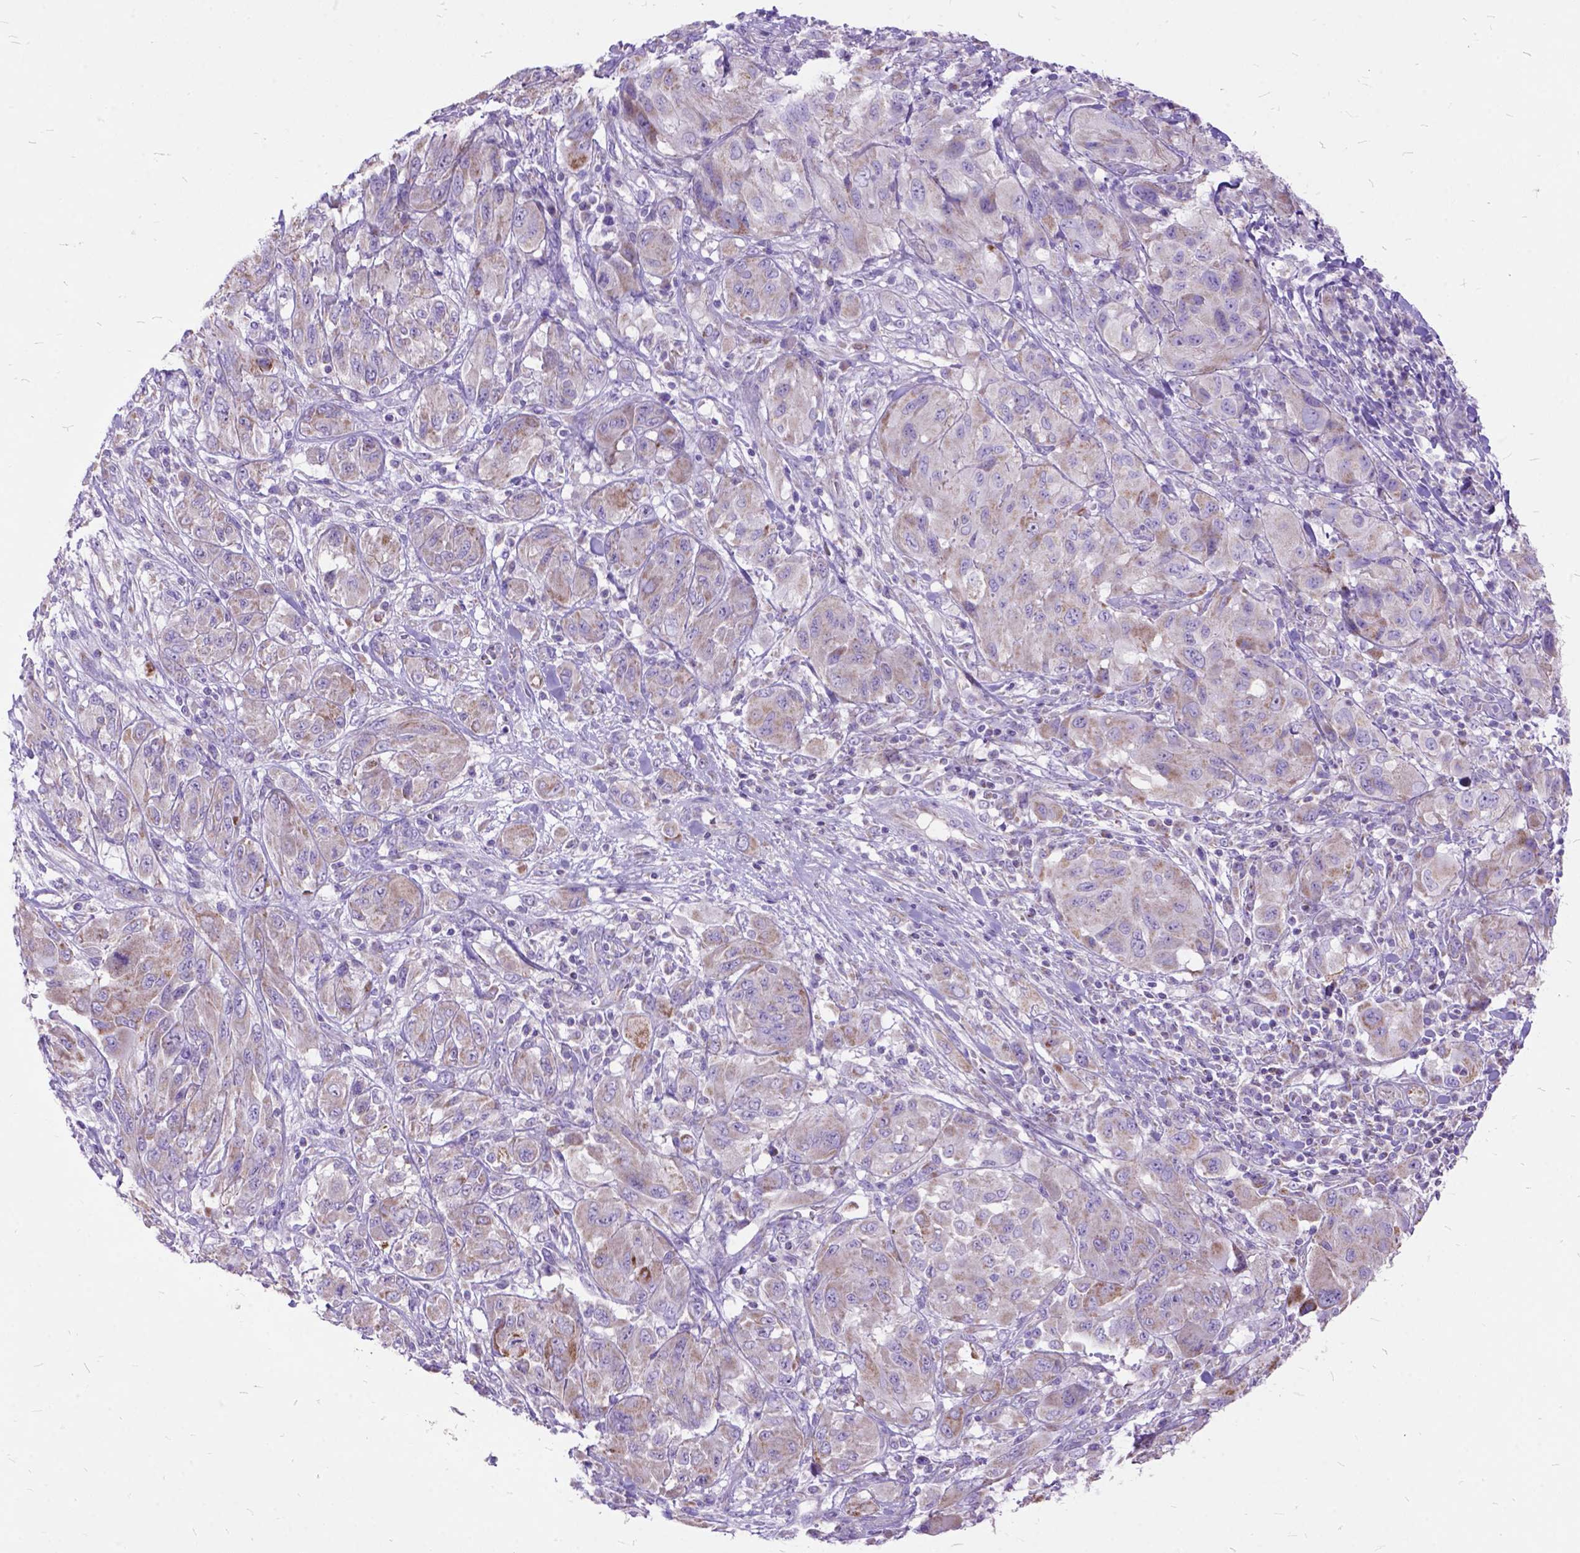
{"staining": {"intensity": "weak", "quantity": "25%-75%", "location": "cytoplasmic/membranous"}, "tissue": "melanoma", "cell_type": "Tumor cells", "image_type": "cancer", "snomed": [{"axis": "morphology", "description": "Malignant melanoma, NOS"}, {"axis": "topography", "description": "Skin"}], "caption": "Melanoma stained with a protein marker demonstrates weak staining in tumor cells.", "gene": "CTAG2", "patient": {"sex": "female", "age": 91}}